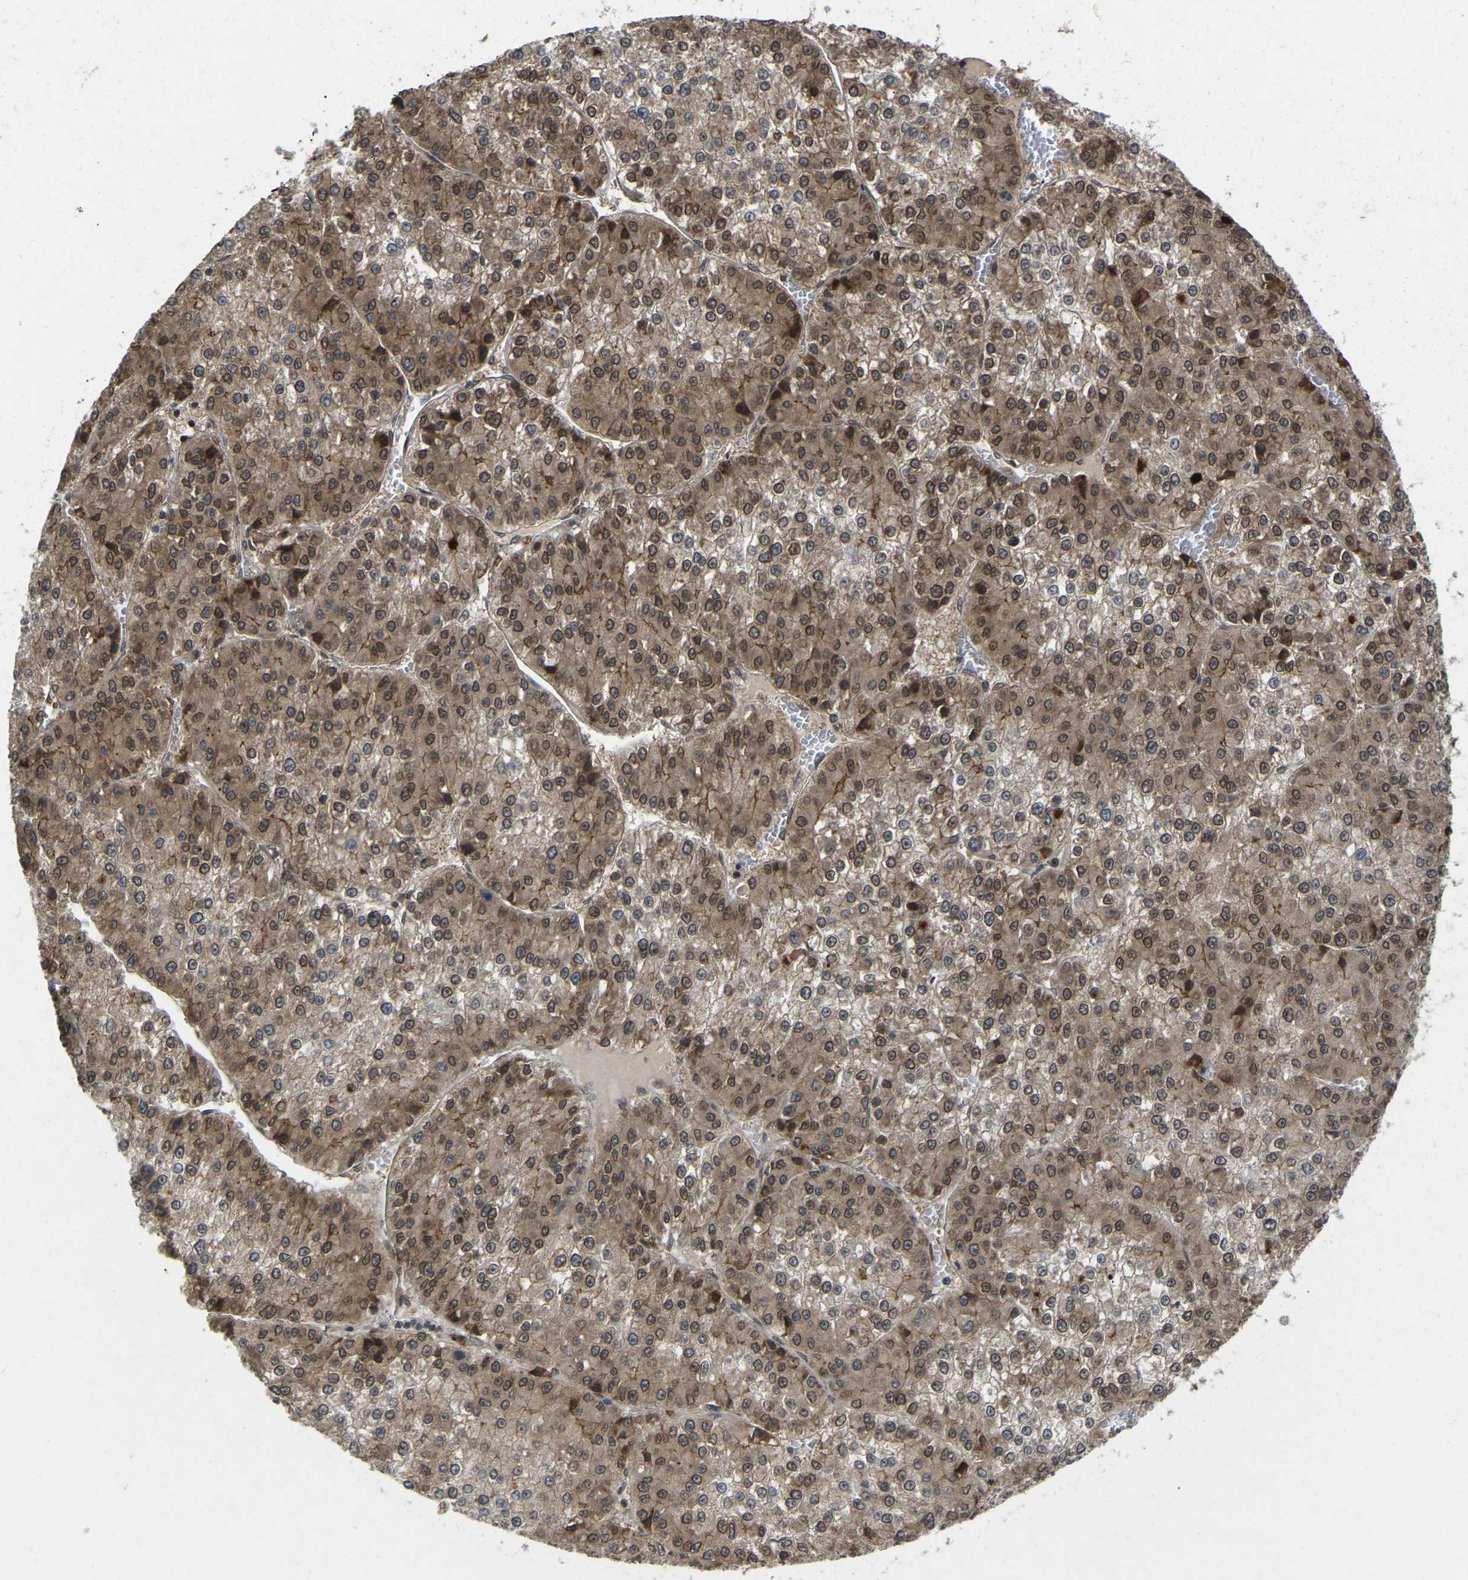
{"staining": {"intensity": "moderate", "quantity": ">75%", "location": "cytoplasmic/membranous,nuclear"}, "tissue": "liver cancer", "cell_type": "Tumor cells", "image_type": "cancer", "snomed": [{"axis": "morphology", "description": "Carcinoma, Hepatocellular, NOS"}, {"axis": "topography", "description": "Liver"}], "caption": "Liver cancer (hepatocellular carcinoma) was stained to show a protein in brown. There is medium levels of moderate cytoplasmic/membranous and nuclear staining in about >75% of tumor cells.", "gene": "KIAA1549", "patient": {"sex": "female", "age": 73}}